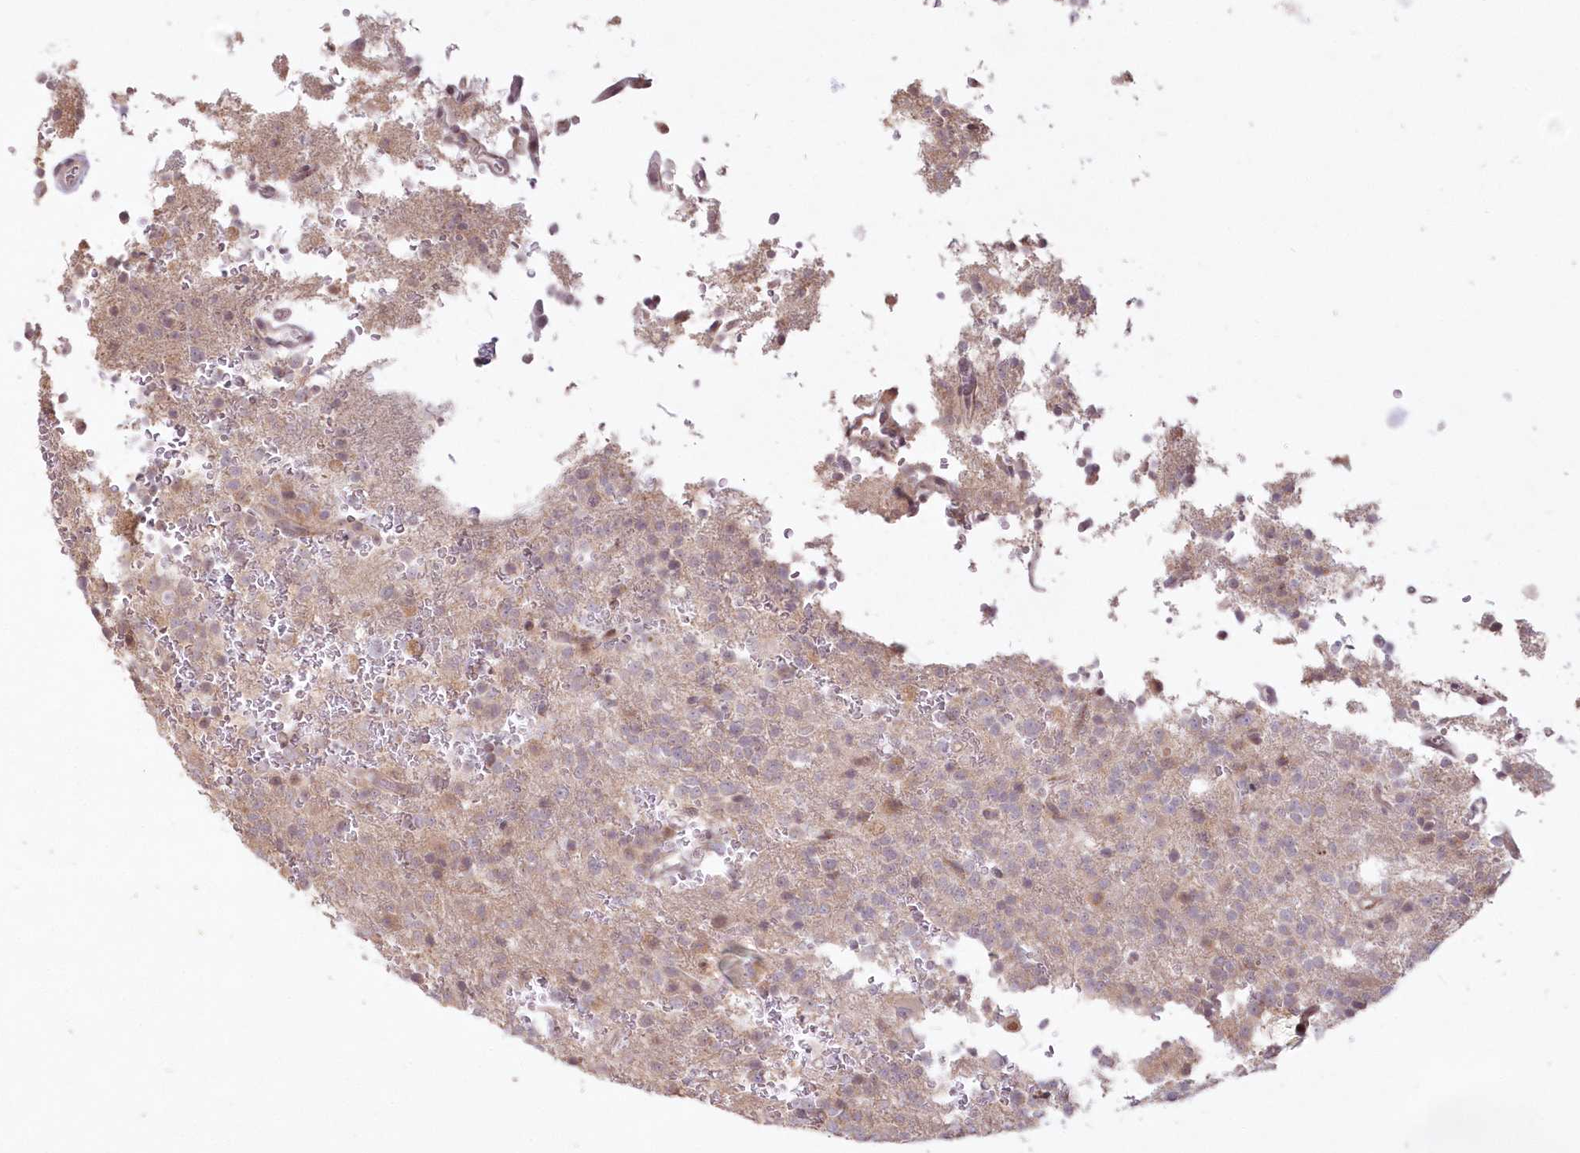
{"staining": {"intensity": "negative", "quantity": "none", "location": "none"}, "tissue": "glioma", "cell_type": "Tumor cells", "image_type": "cancer", "snomed": [{"axis": "morphology", "description": "Glioma, malignant, High grade"}, {"axis": "topography", "description": "Brain"}], "caption": "Glioma was stained to show a protein in brown. There is no significant staining in tumor cells.", "gene": "MTMR3", "patient": {"sex": "female", "age": 62}}